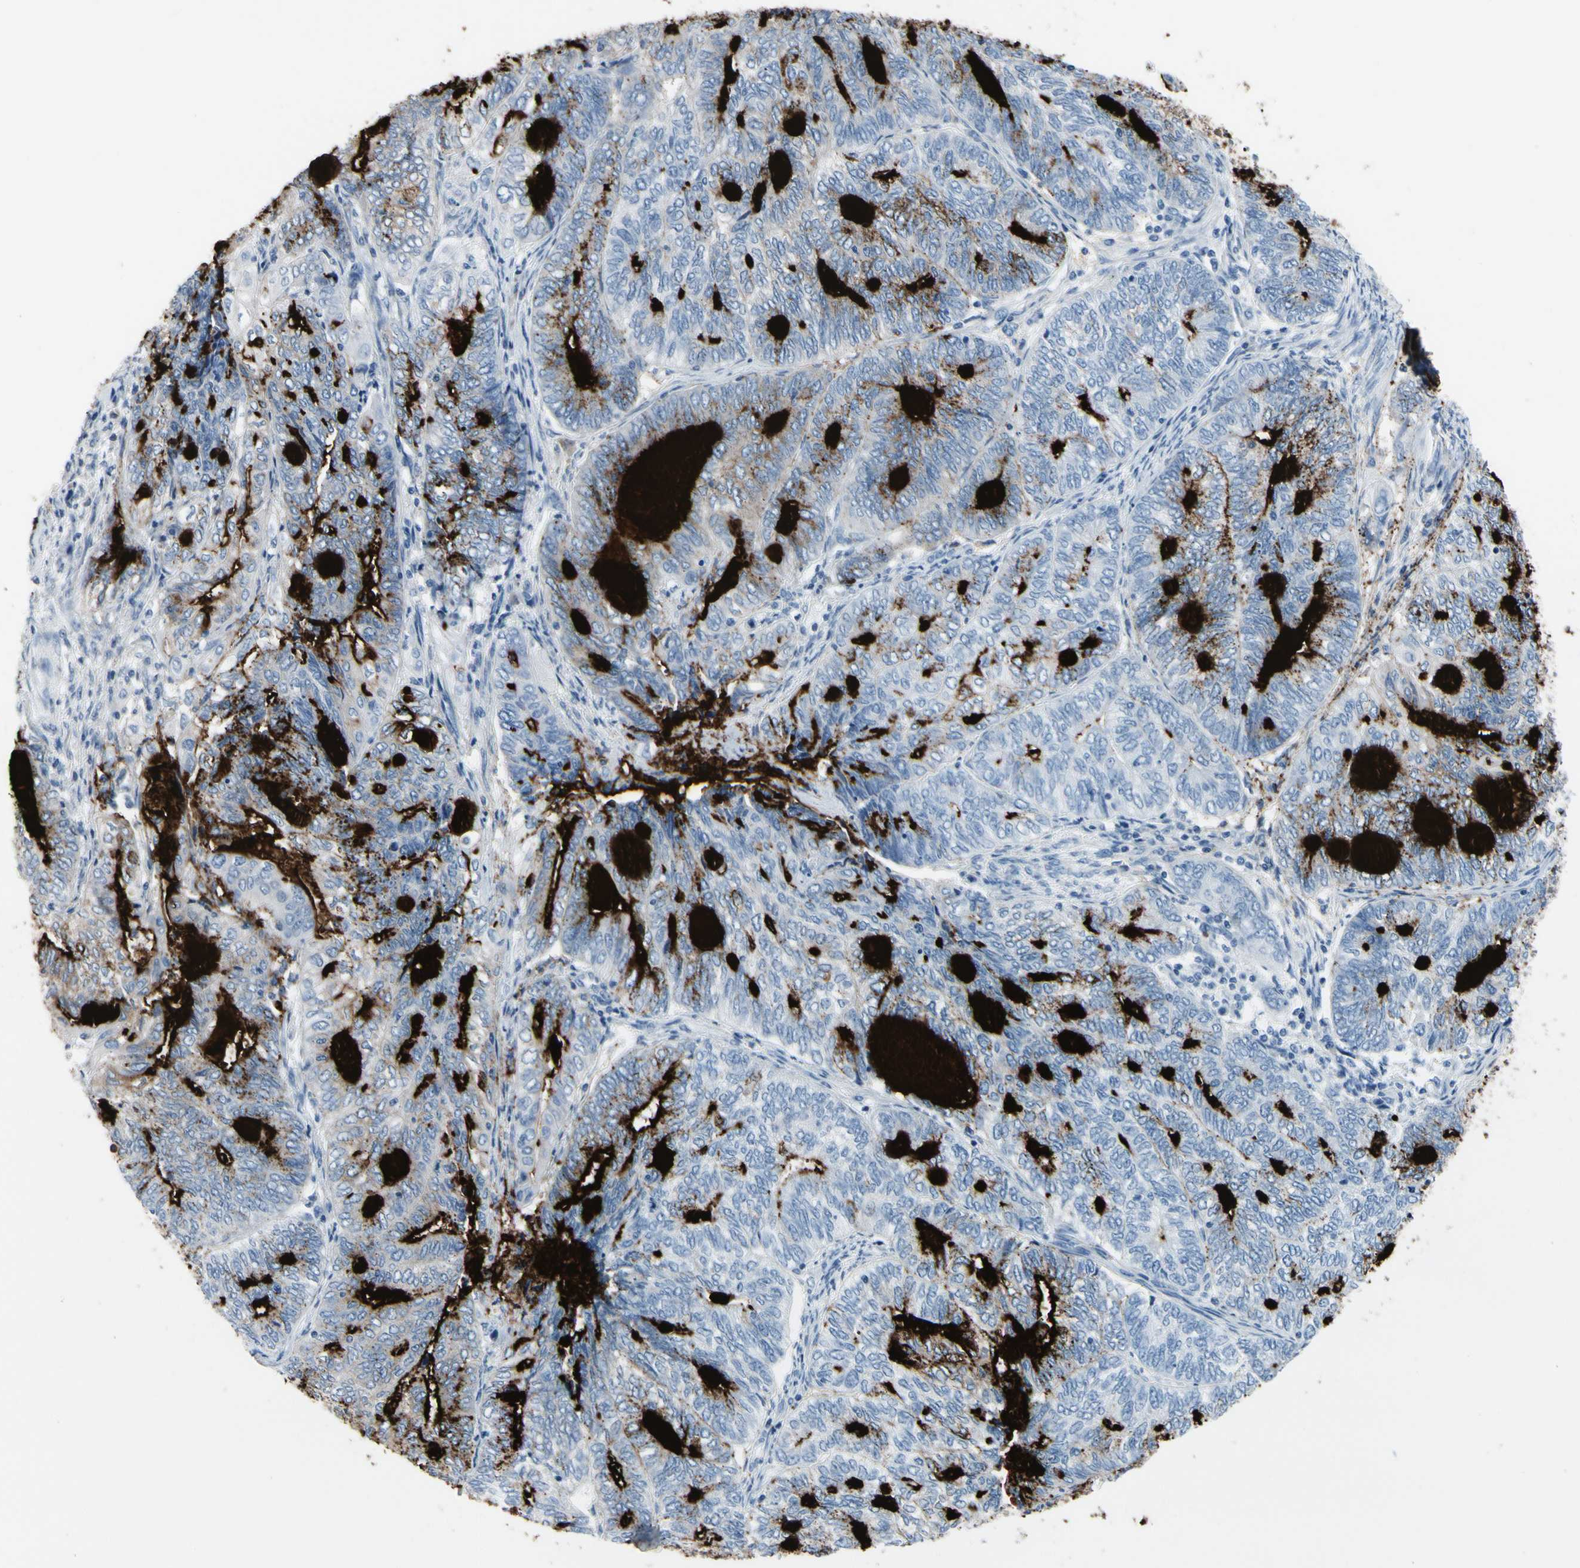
{"staining": {"intensity": "strong", "quantity": "25%-75%", "location": "cytoplasmic/membranous"}, "tissue": "endometrial cancer", "cell_type": "Tumor cells", "image_type": "cancer", "snomed": [{"axis": "morphology", "description": "Adenocarcinoma, NOS"}, {"axis": "topography", "description": "Uterus"}, {"axis": "topography", "description": "Endometrium"}], "caption": "Protein positivity by immunohistochemistry (IHC) demonstrates strong cytoplasmic/membranous staining in approximately 25%-75% of tumor cells in endometrial cancer (adenocarcinoma).", "gene": "MUC5B", "patient": {"sex": "female", "age": 70}}